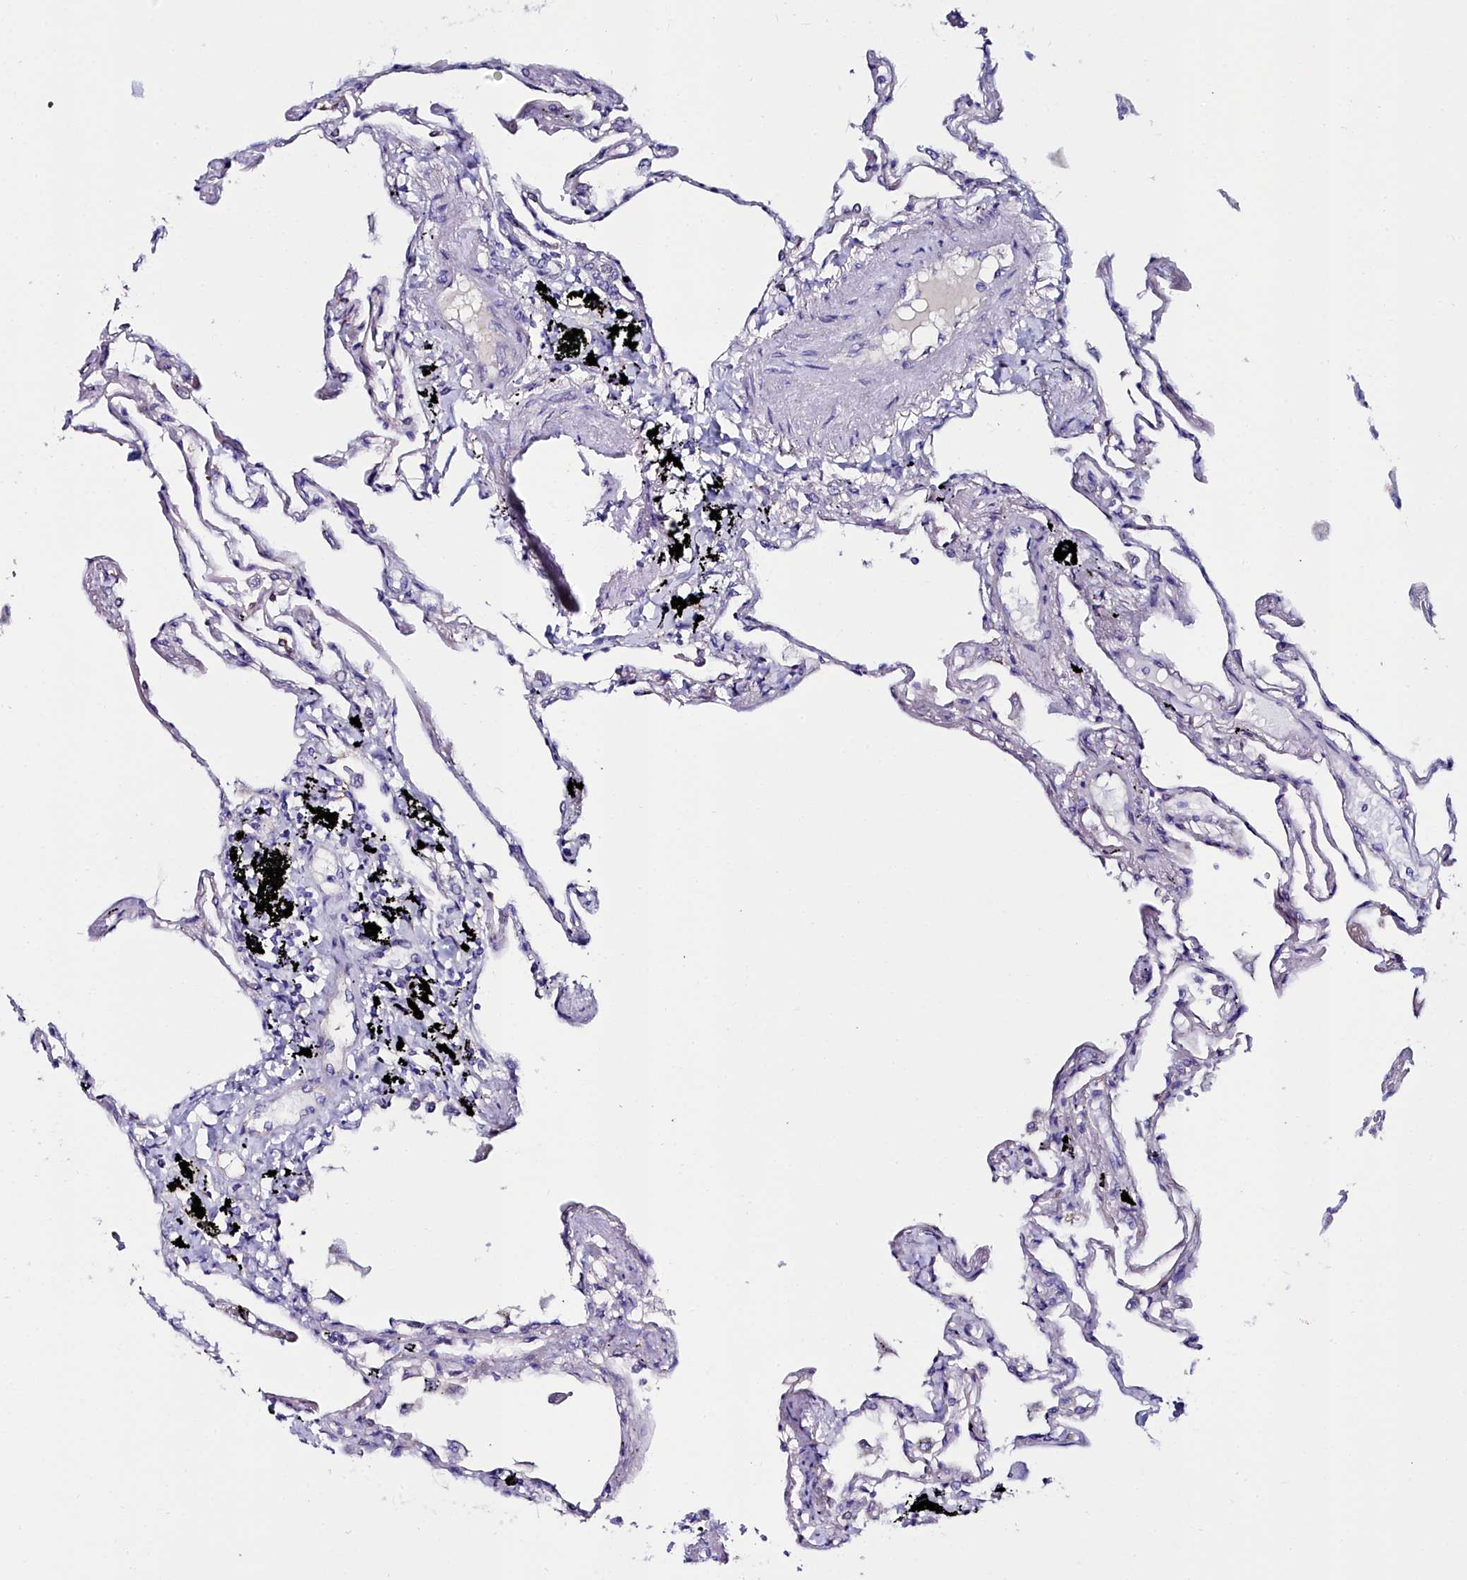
{"staining": {"intensity": "negative", "quantity": "none", "location": "none"}, "tissue": "lung", "cell_type": "Alveolar cells", "image_type": "normal", "snomed": [{"axis": "morphology", "description": "Normal tissue, NOS"}, {"axis": "topography", "description": "Lung"}], "caption": "The image reveals no significant staining in alveolar cells of lung.", "gene": "SLC49A3", "patient": {"sex": "female", "age": 67}}